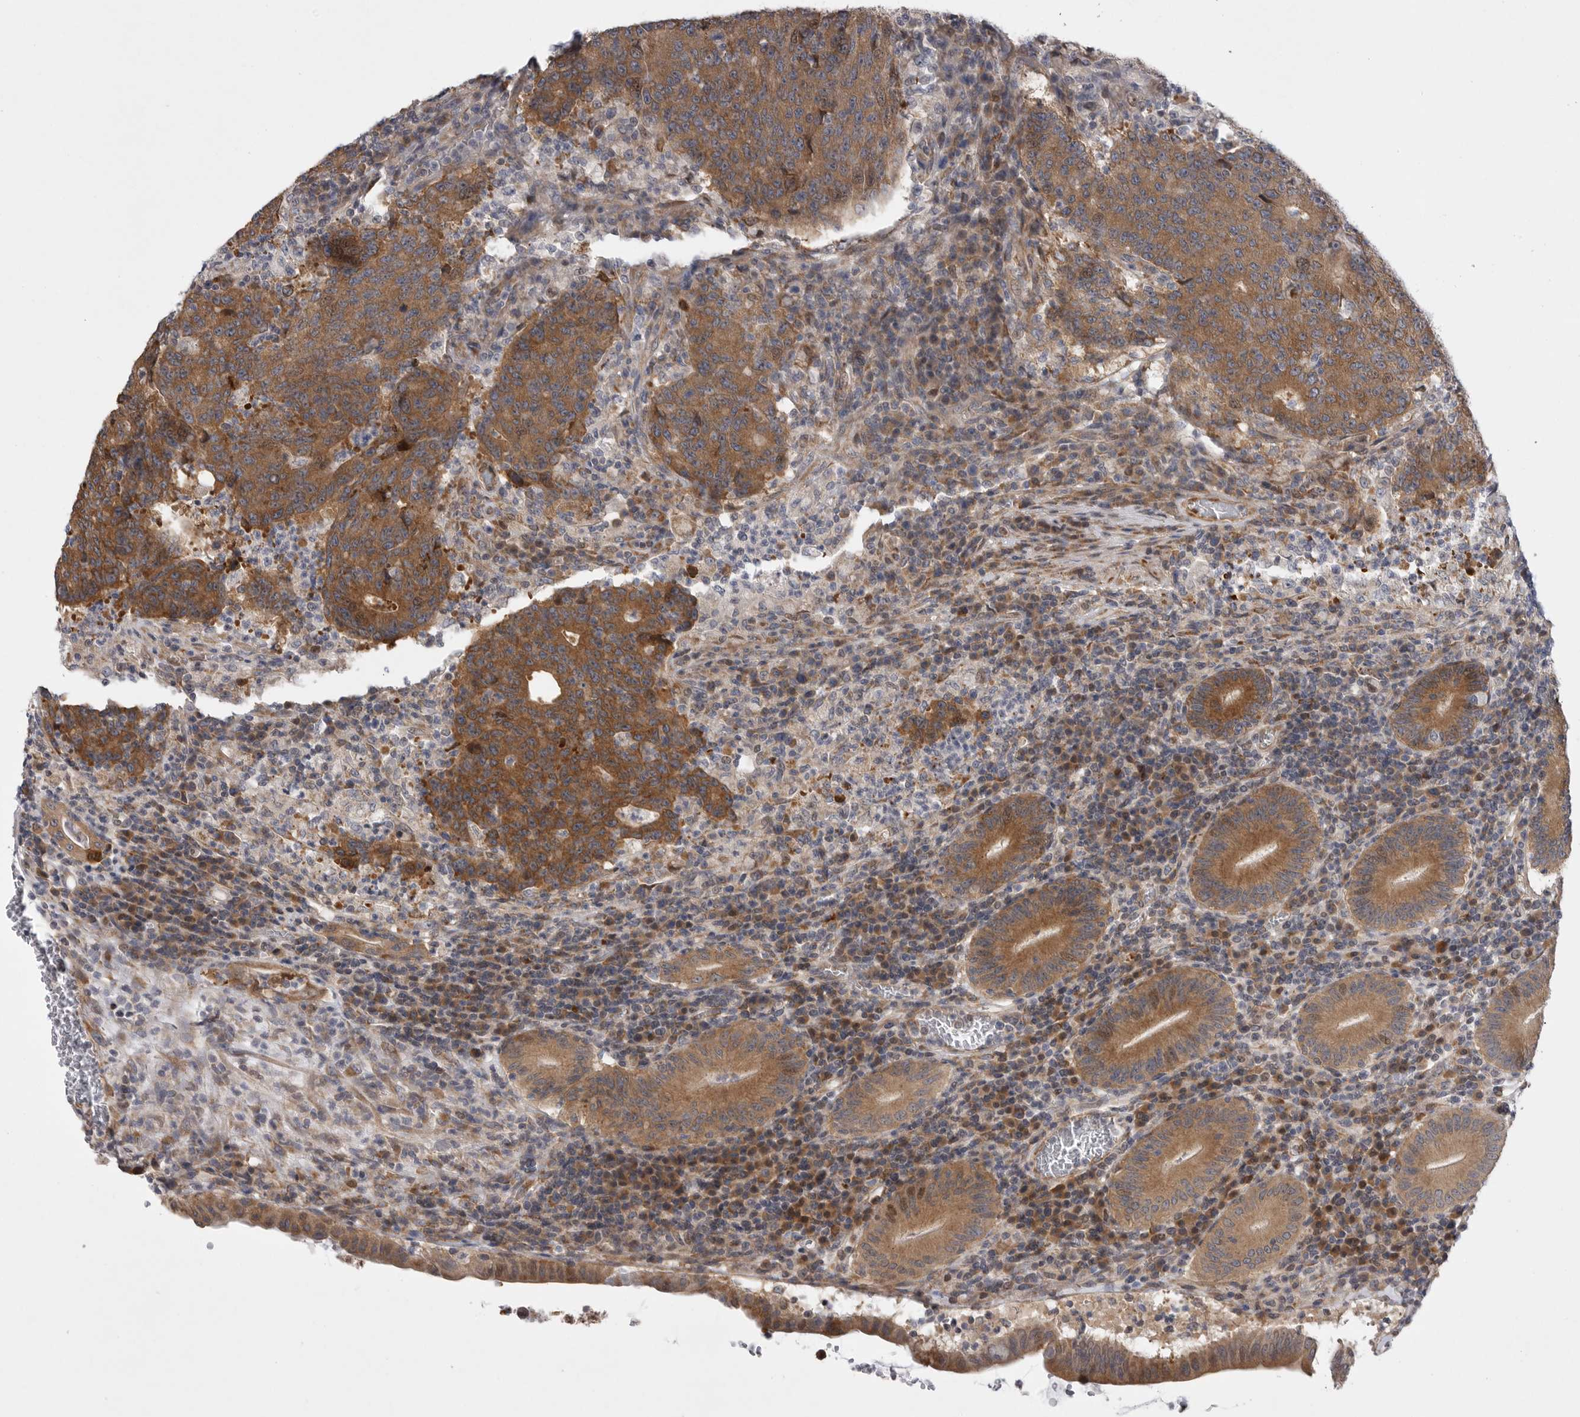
{"staining": {"intensity": "moderate", "quantity": ">75%", "location": "cytoplasmic/membranous"}, "tissue": "colorectal cancer", "cell_type": "Tumor cells", "image_type": "cancer", "snomed": [{"axis": "morphology", "description": "Adenocarcinoma, NOS"}, {"axis": "topography", "description": "Colon"}], "caption": "Brown immunohistochemical staining in colorectal cancer displays moderate cytoplasmic/membranous staining in approximately >75% of tumor cells.", "gene": "FBXO43", "patient": {"sex": "female", "age": 75}}